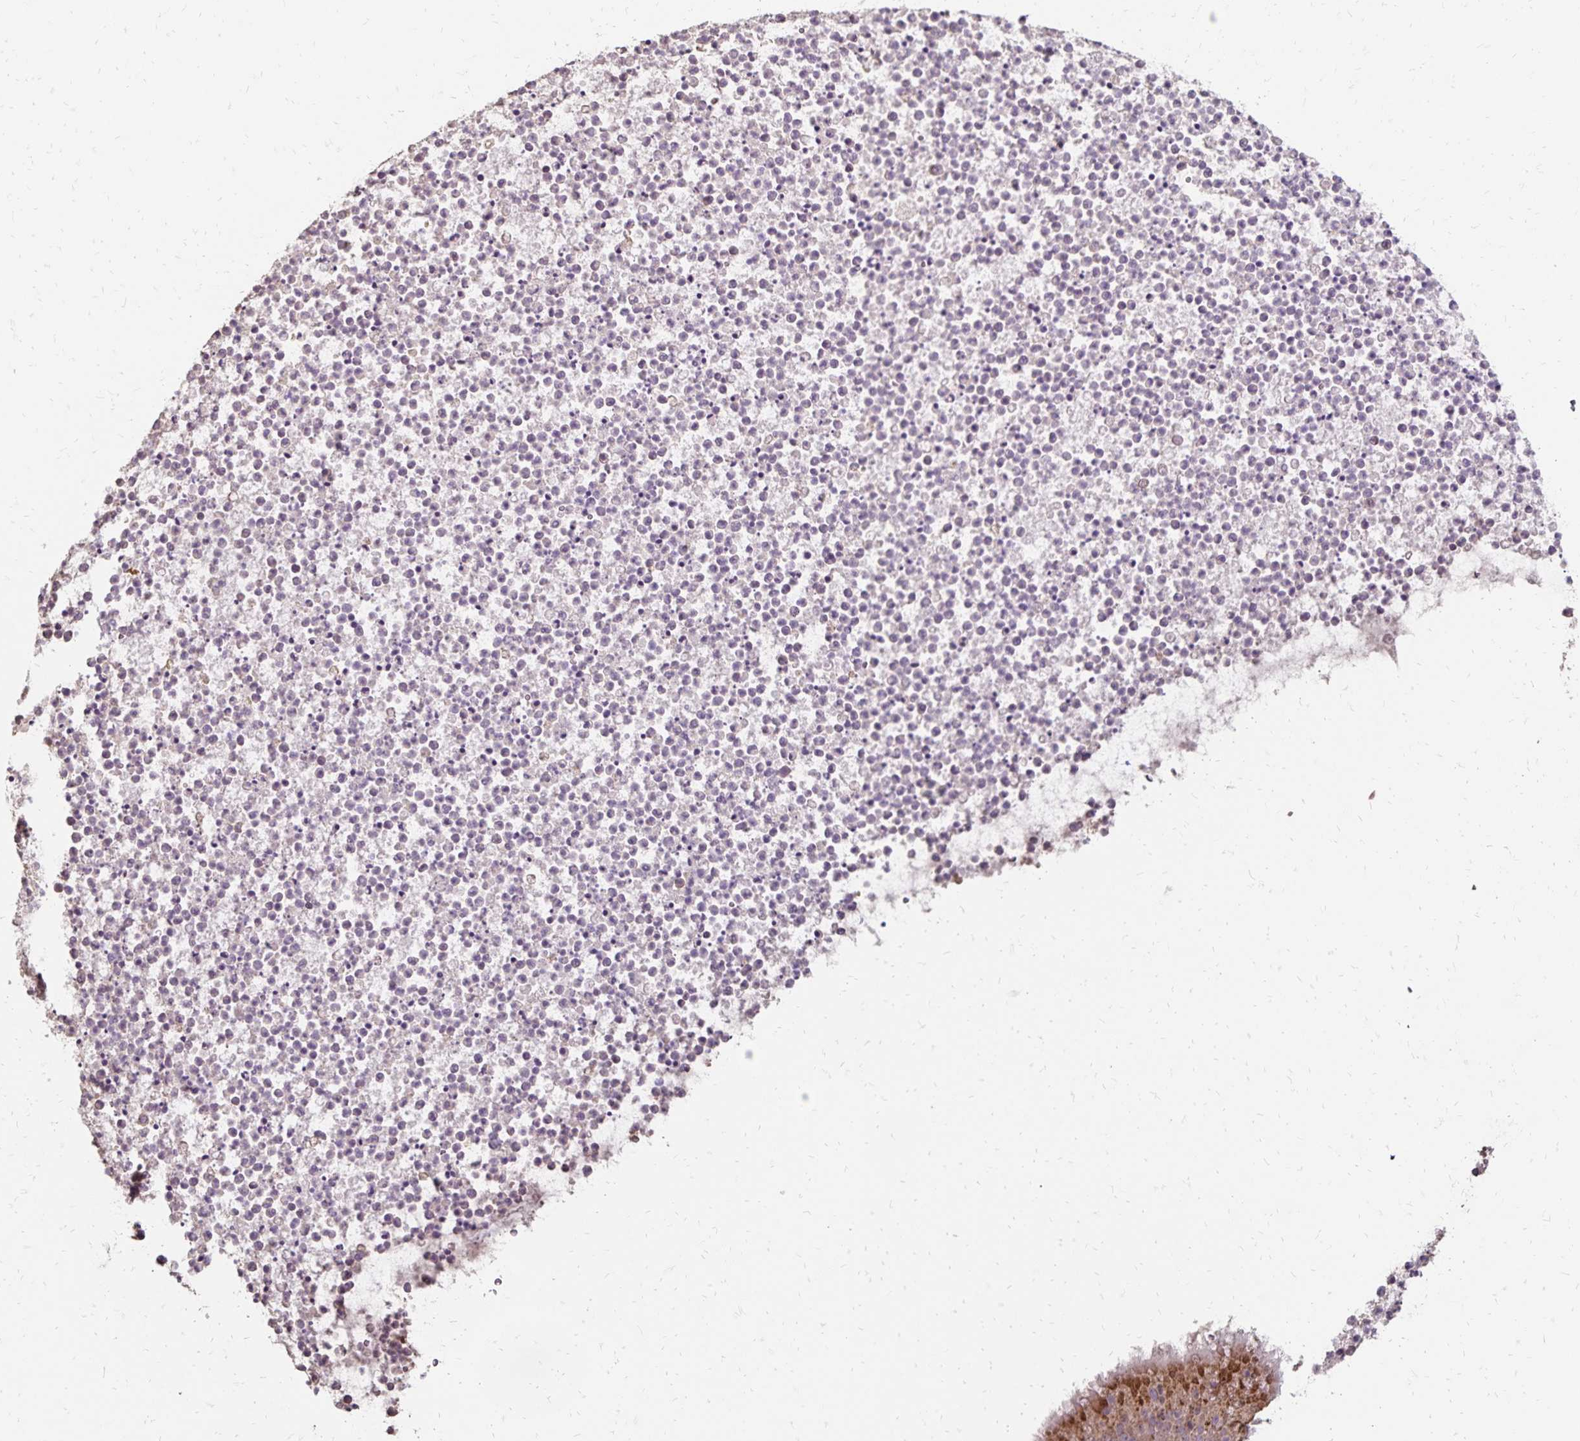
{"staining": {"intensity": "moderate", "quantity": ">75%", "location": "cytoplasmic/membranous"}, "tissue": "bronchus", "cell_type": "Respiratory epithelial cells", "image_type": "normal", "snomed": [{"axis": "morphology", "description": "Normal tissue, NOS"}, {"axis": "topography", "description": "Cartilage tissue"}, {"axis": "topography", "description": "Bronchus"}], "caption": "Immunohistochemistry image of benign bronchus: human bronchus stained using immunohistochemistry (IHC) demonstrates medium levels of moderate protein expression localized specifically in the cytoplasmic/membranous of respiratory epithelial cells, appearing as a cytoplasmic/membranous brown color.", "gene": "EMC10", "patient": {"sex": "male", "age": 56}}